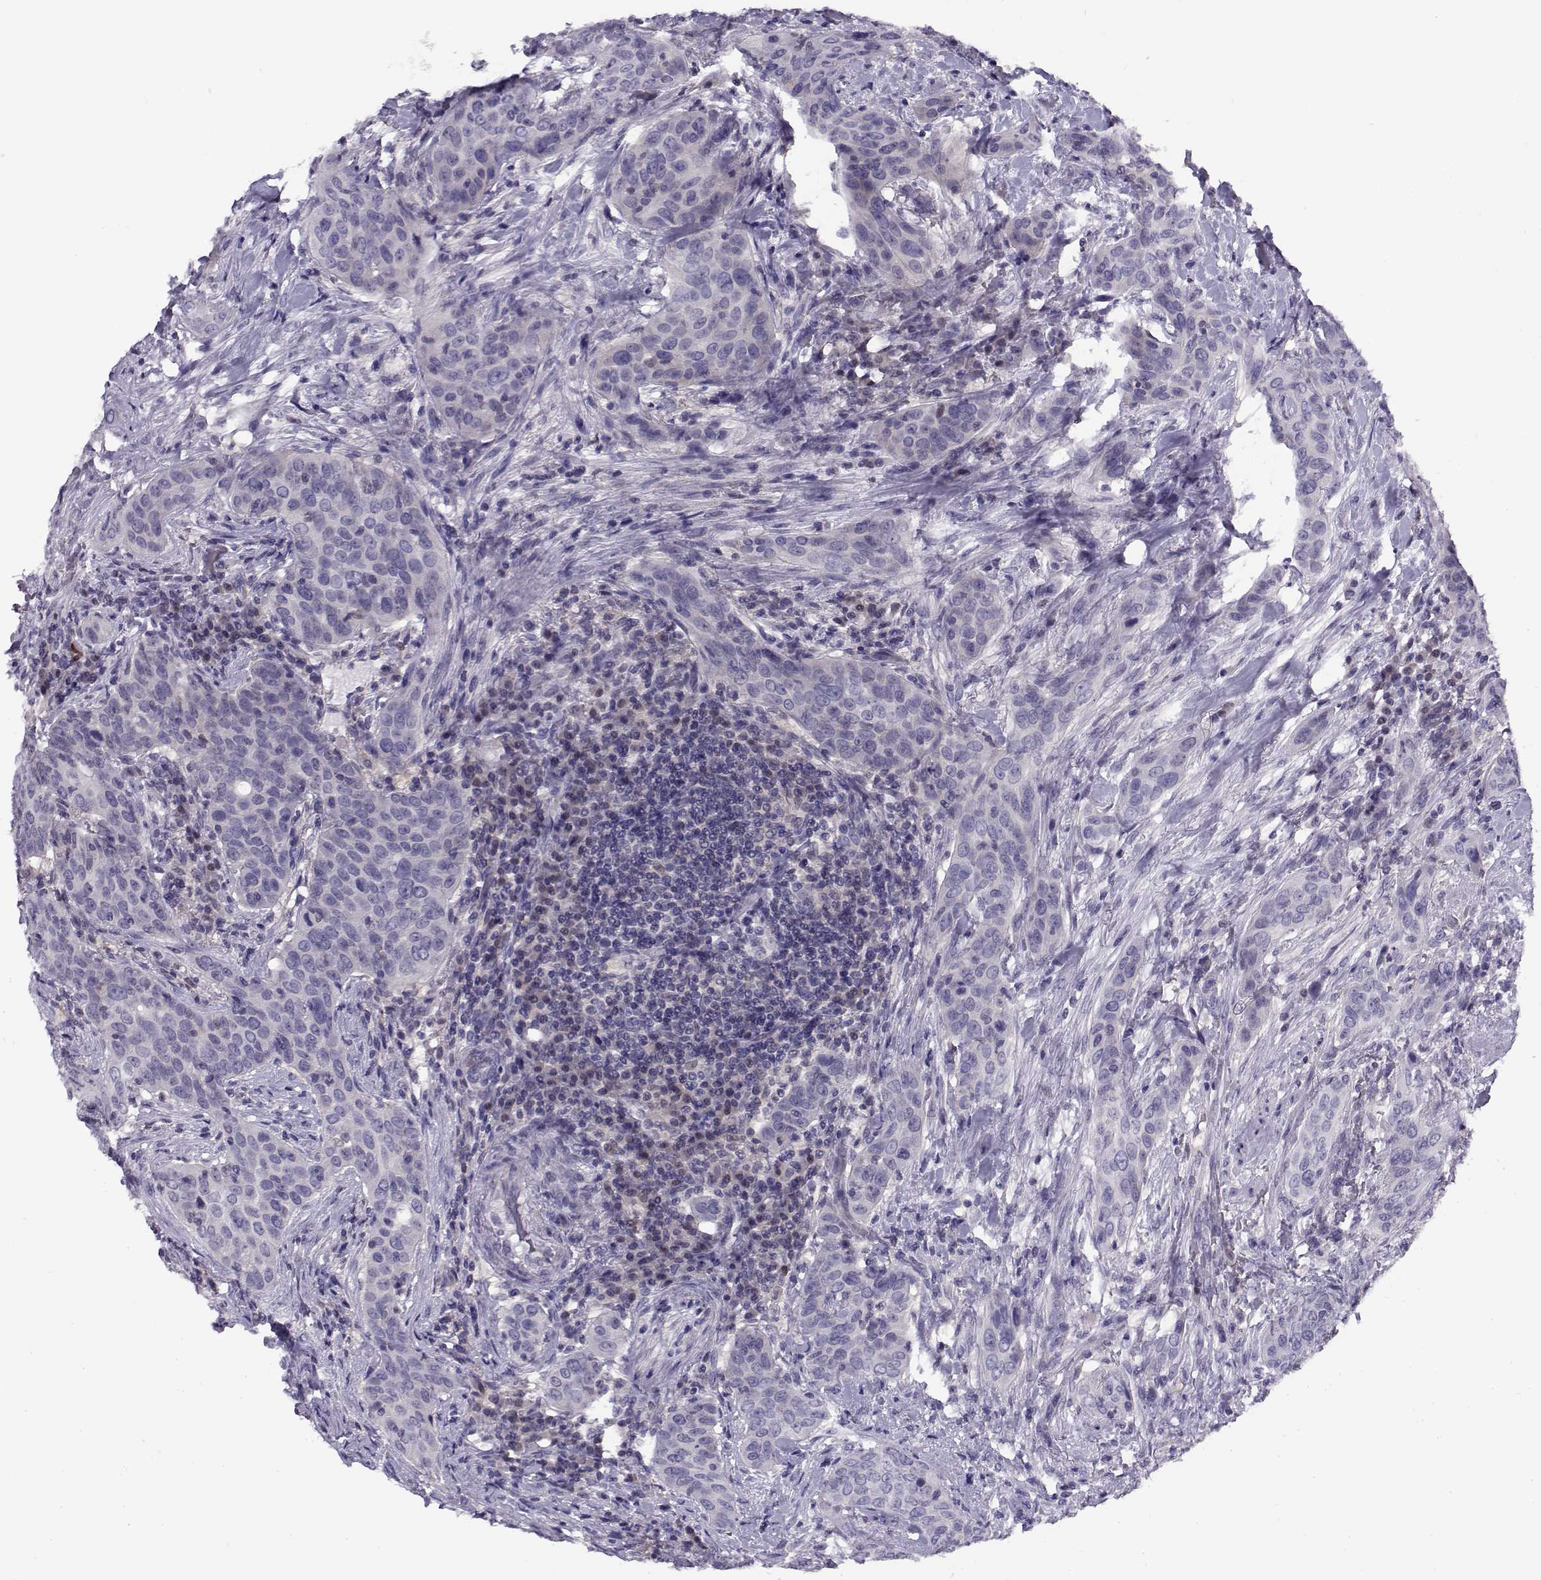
{"staining": {"intensity": "negative", "quantity": "none", "location": "none"}, "tissue": "urothelial cancer", "cell_type": "Tumor cells", "image_type": "cancer", "snomed": [{"axis": "morphology", "description": "Urothelial carcinoma, High grade"}, {"axis": "topography", "description": "Urinary bladder"}], "caption": "A photomicrograph of human urothelial cancer is negative for staining in tumor cells.", "gene": "FEZF1", "patient": {"sex": "male", "age": 82}}